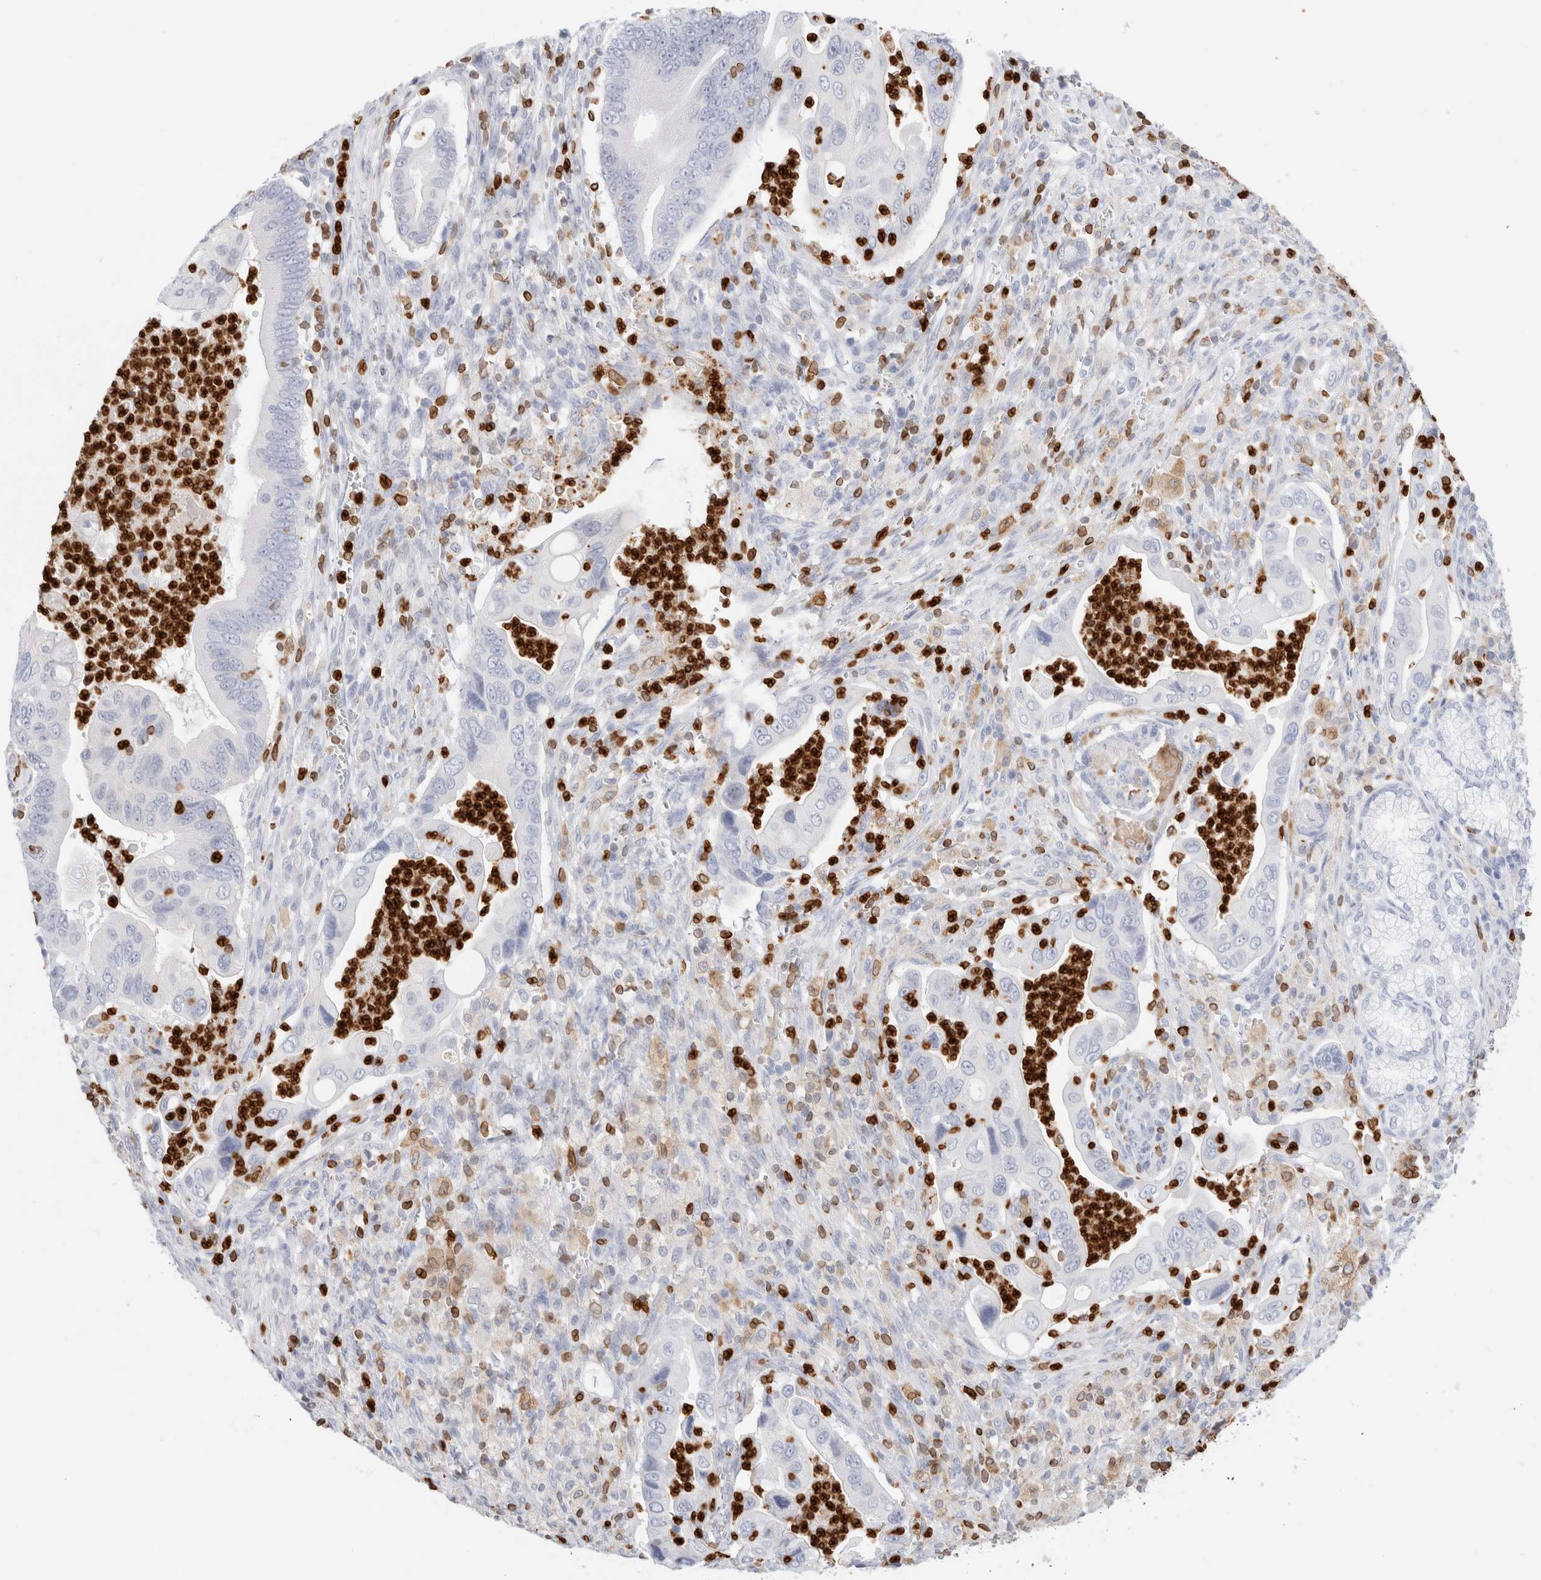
{"staining": {"intensity": "negative", "quantity": "none", "location": "none"}, "tissue": "pancreatic cancer", "cell_type": "Tumor cells", "image_type": "cancer", "snomed": [{"axis": "morphology", "description": "Adenocarcinoma, NOS"}, {"axis": "topography", "description": "Pancreas"}], "caption": "Immunohistochemistry image of pancreatic cancer (adenocarcinoma) stained for a protein (brown), which shows no positivity in tumor cells. (Stains: DAB (3,3'-diaminobenzidine) IHC with hematoxylin counter stain, Microscopy: brightfield microscopy at high magnification).", "gene": "ALOX5AP", "patient": {"sex": "male", "age": 78}}